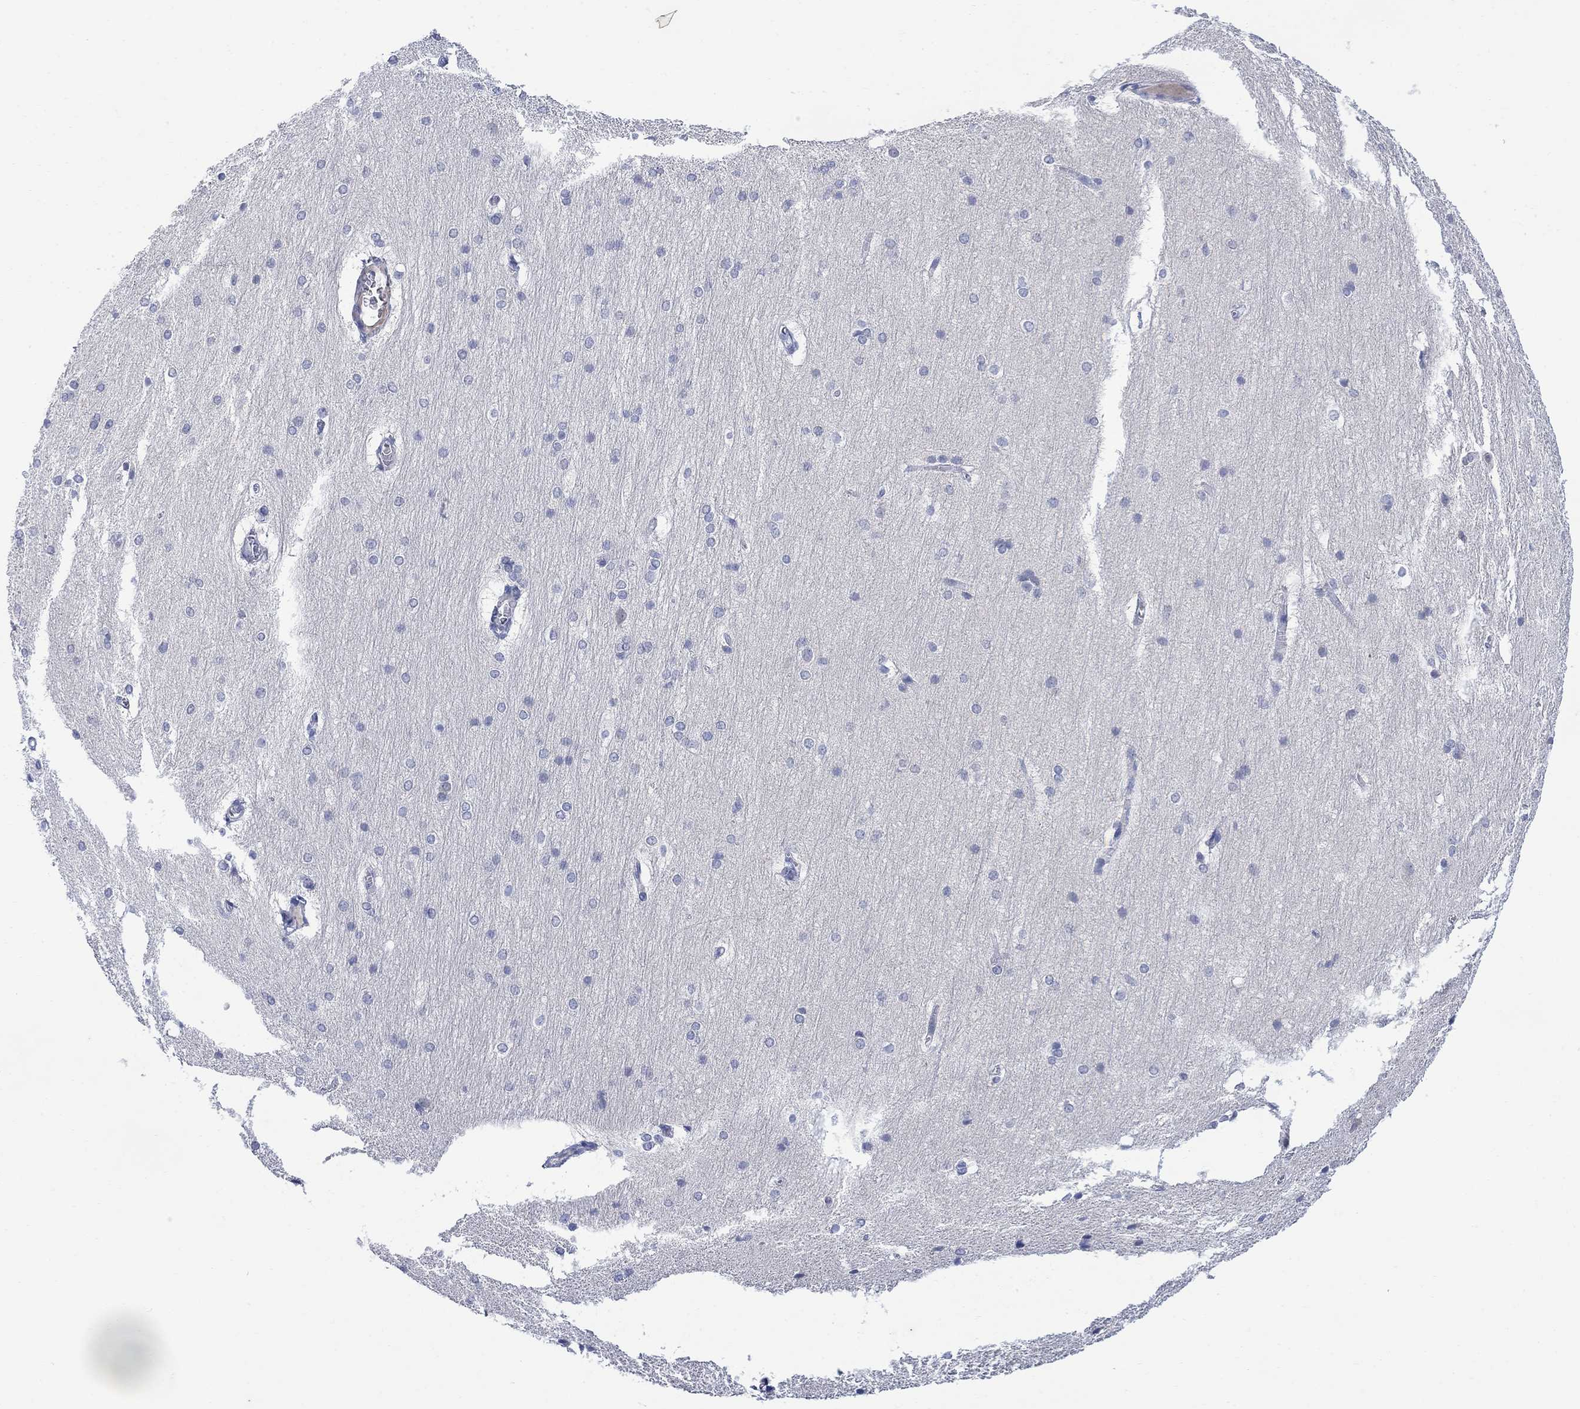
{"staining": {"intensity": "negative", "quantity": "none", "location": "none"}, "tissue": "hippocampus", "cell_type": "Glial cells", "image_type": "normal", "snomed": [{"axis": "morphology", "description": "Normal tissue, NOS"}, {"axis": "topography", "description": "Cerebral cortex"}, {"axis": "topography", "description": "Hippocampus"}], "caption": "Glial cells are negative for protein expression in benign human hippocampus. (DAB (3,3'-diaminobenzidine) IHC, high magnification).", "gene": "FBP2", "patient": {"sex": "female", "age": 19}}